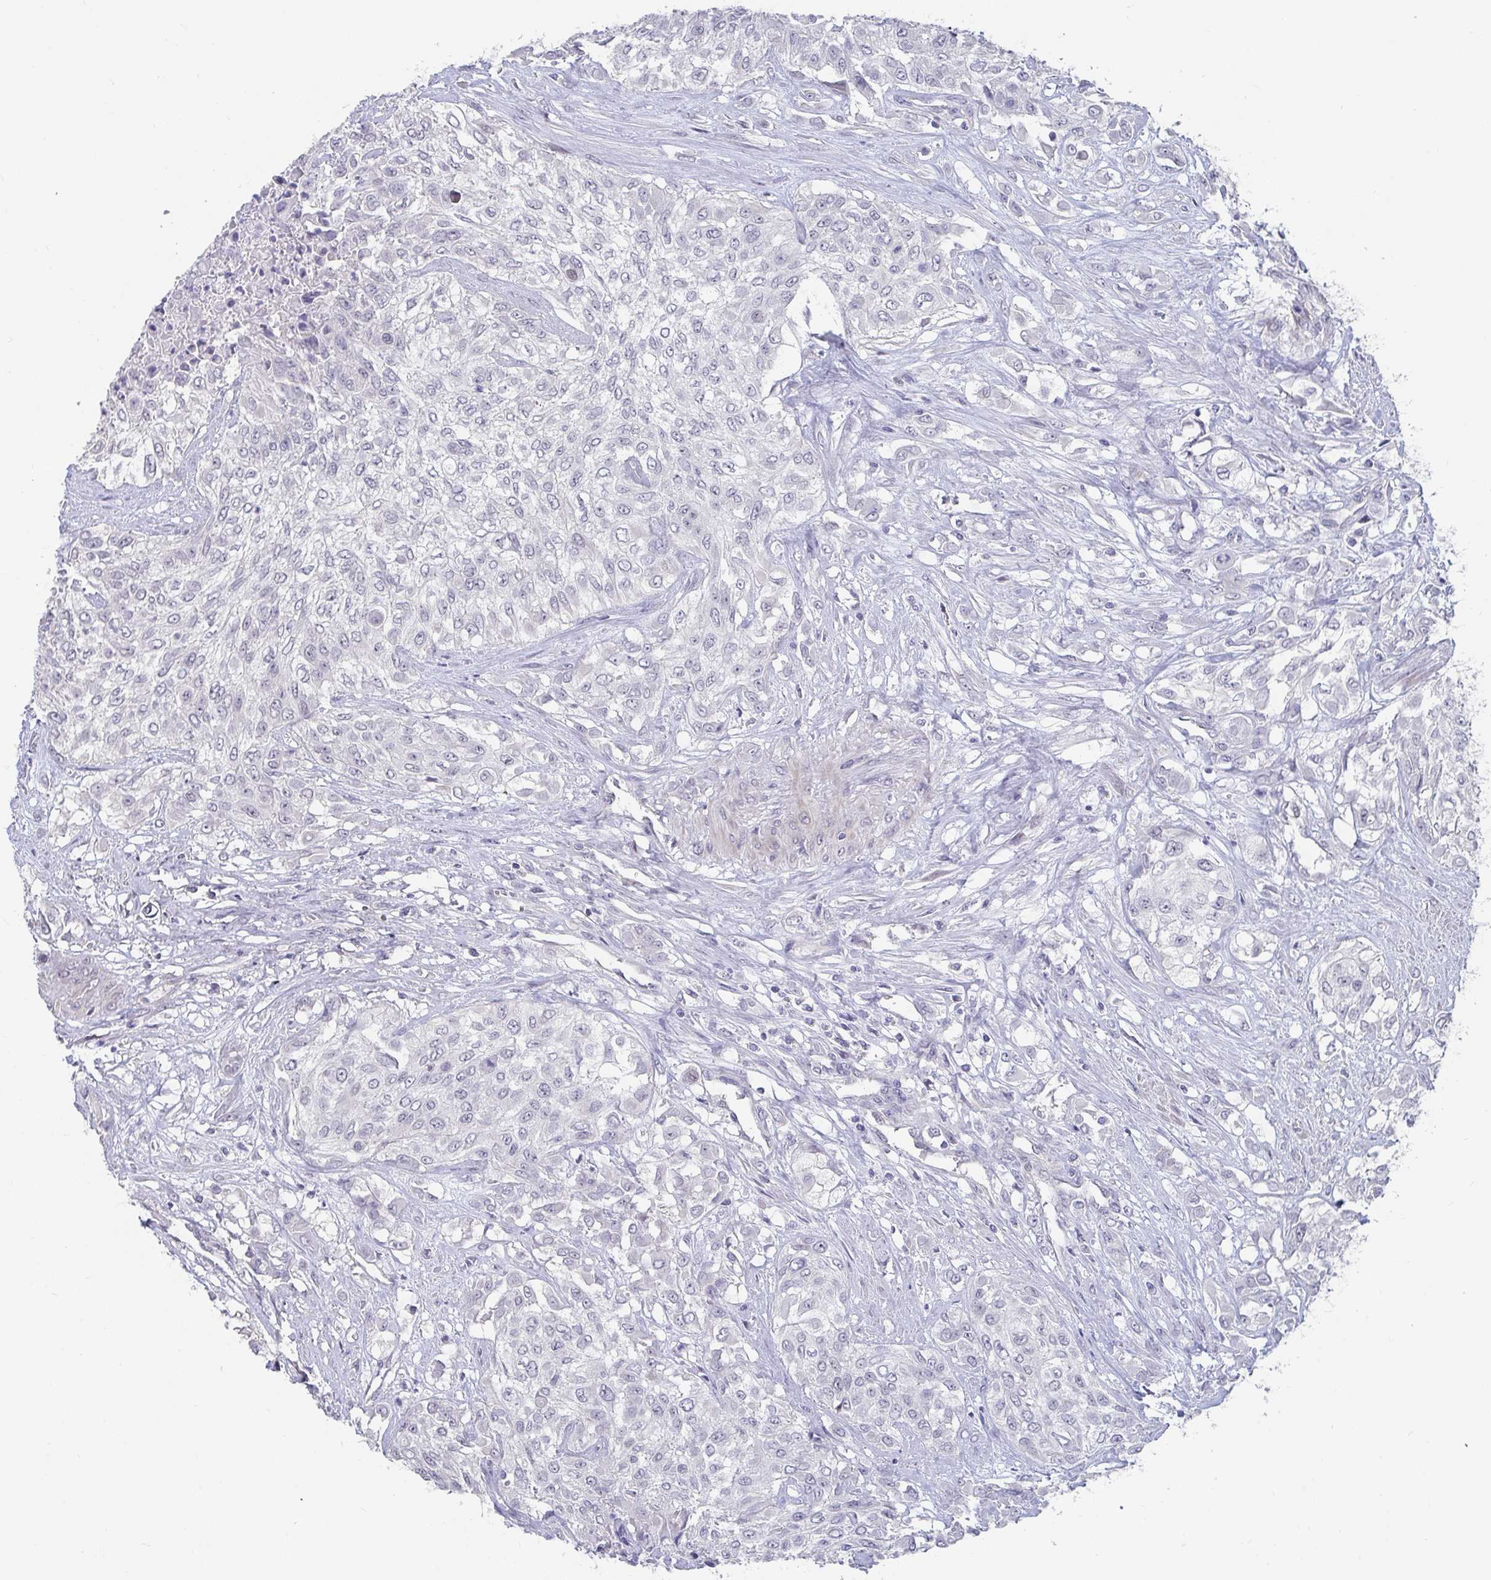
{"staining": {"intensity": "negative", "quantity": "none", "location": "none"}, "tissue": "urothelial cancer", "cell_type": "Tumor cells", "image_type": "cancer", "snomed": [{"axis": "morphology", "description": "Urothelial carcinoma, High grade"}, {"axis": "topography", "description": "Urinary bladder"}], "caption": "Immunohistochemistry micrograph of human urothelial cancer stained for a protein (brown), which exhibits no staining in tumor cells. Nuclei are stained in blue.", "gene": "FAM156B", "patient": {"sex": "male", "age": 57}}